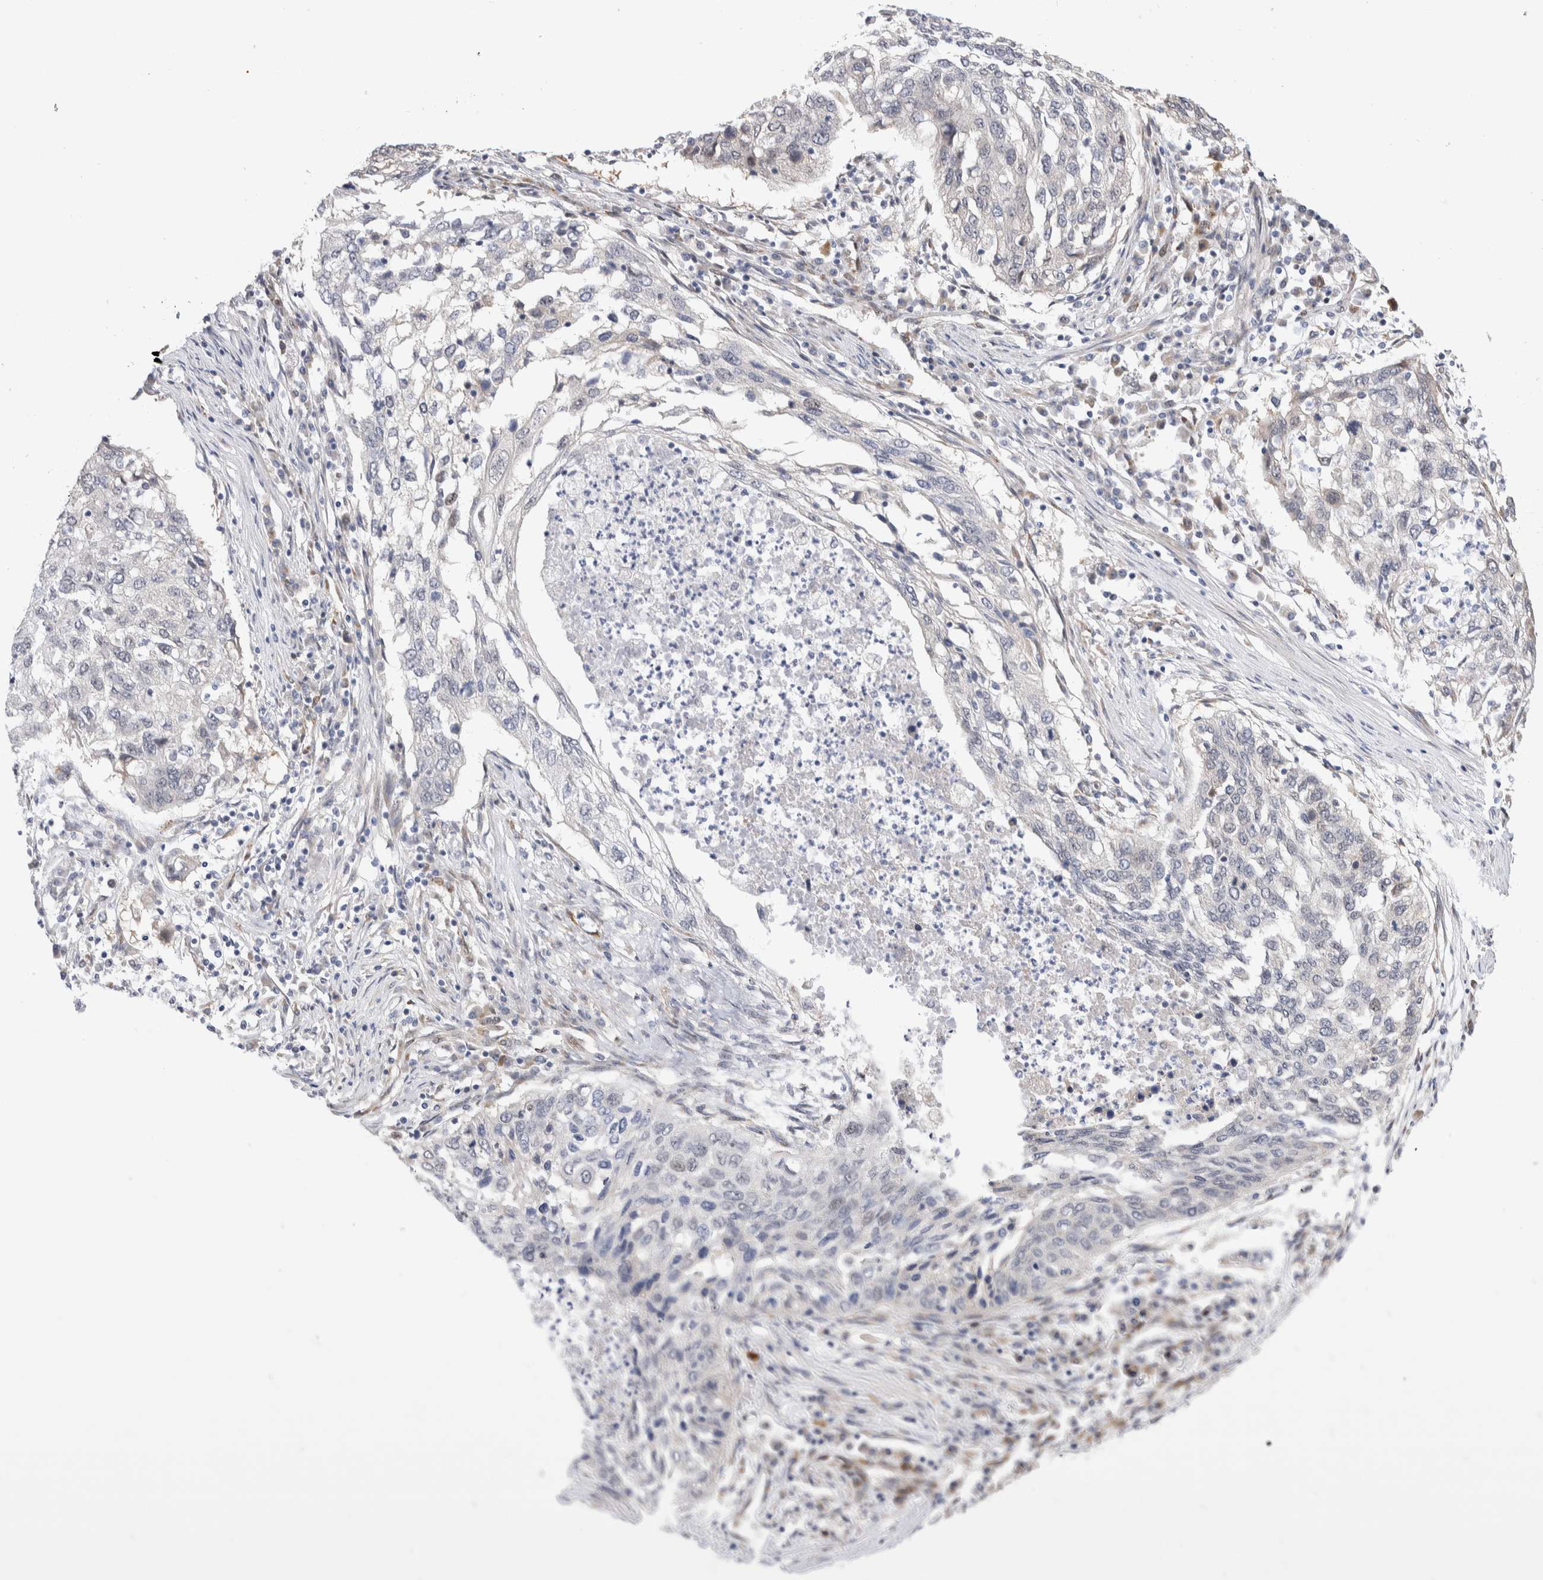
{"staining": {"intensity": "negative", "quantity": "none", "location": "none"}, "tissue": "lung cancer", "cell_type": "Tumor cells", "image_type": "cancer", "snomed": [{"axis": "morphology", "description": "Squamous cell carcinoma, NOS"}, {"axis": "topography", "description": "Lung"}], "caption": "This is a photomicrograph of immunohistochemistry (IHC) staining of squamous cell carcinoma (lung), which shows no staining in tumor cells.", "gene": "NSMAF", "patient": {"sex": "female", "age": 63}}